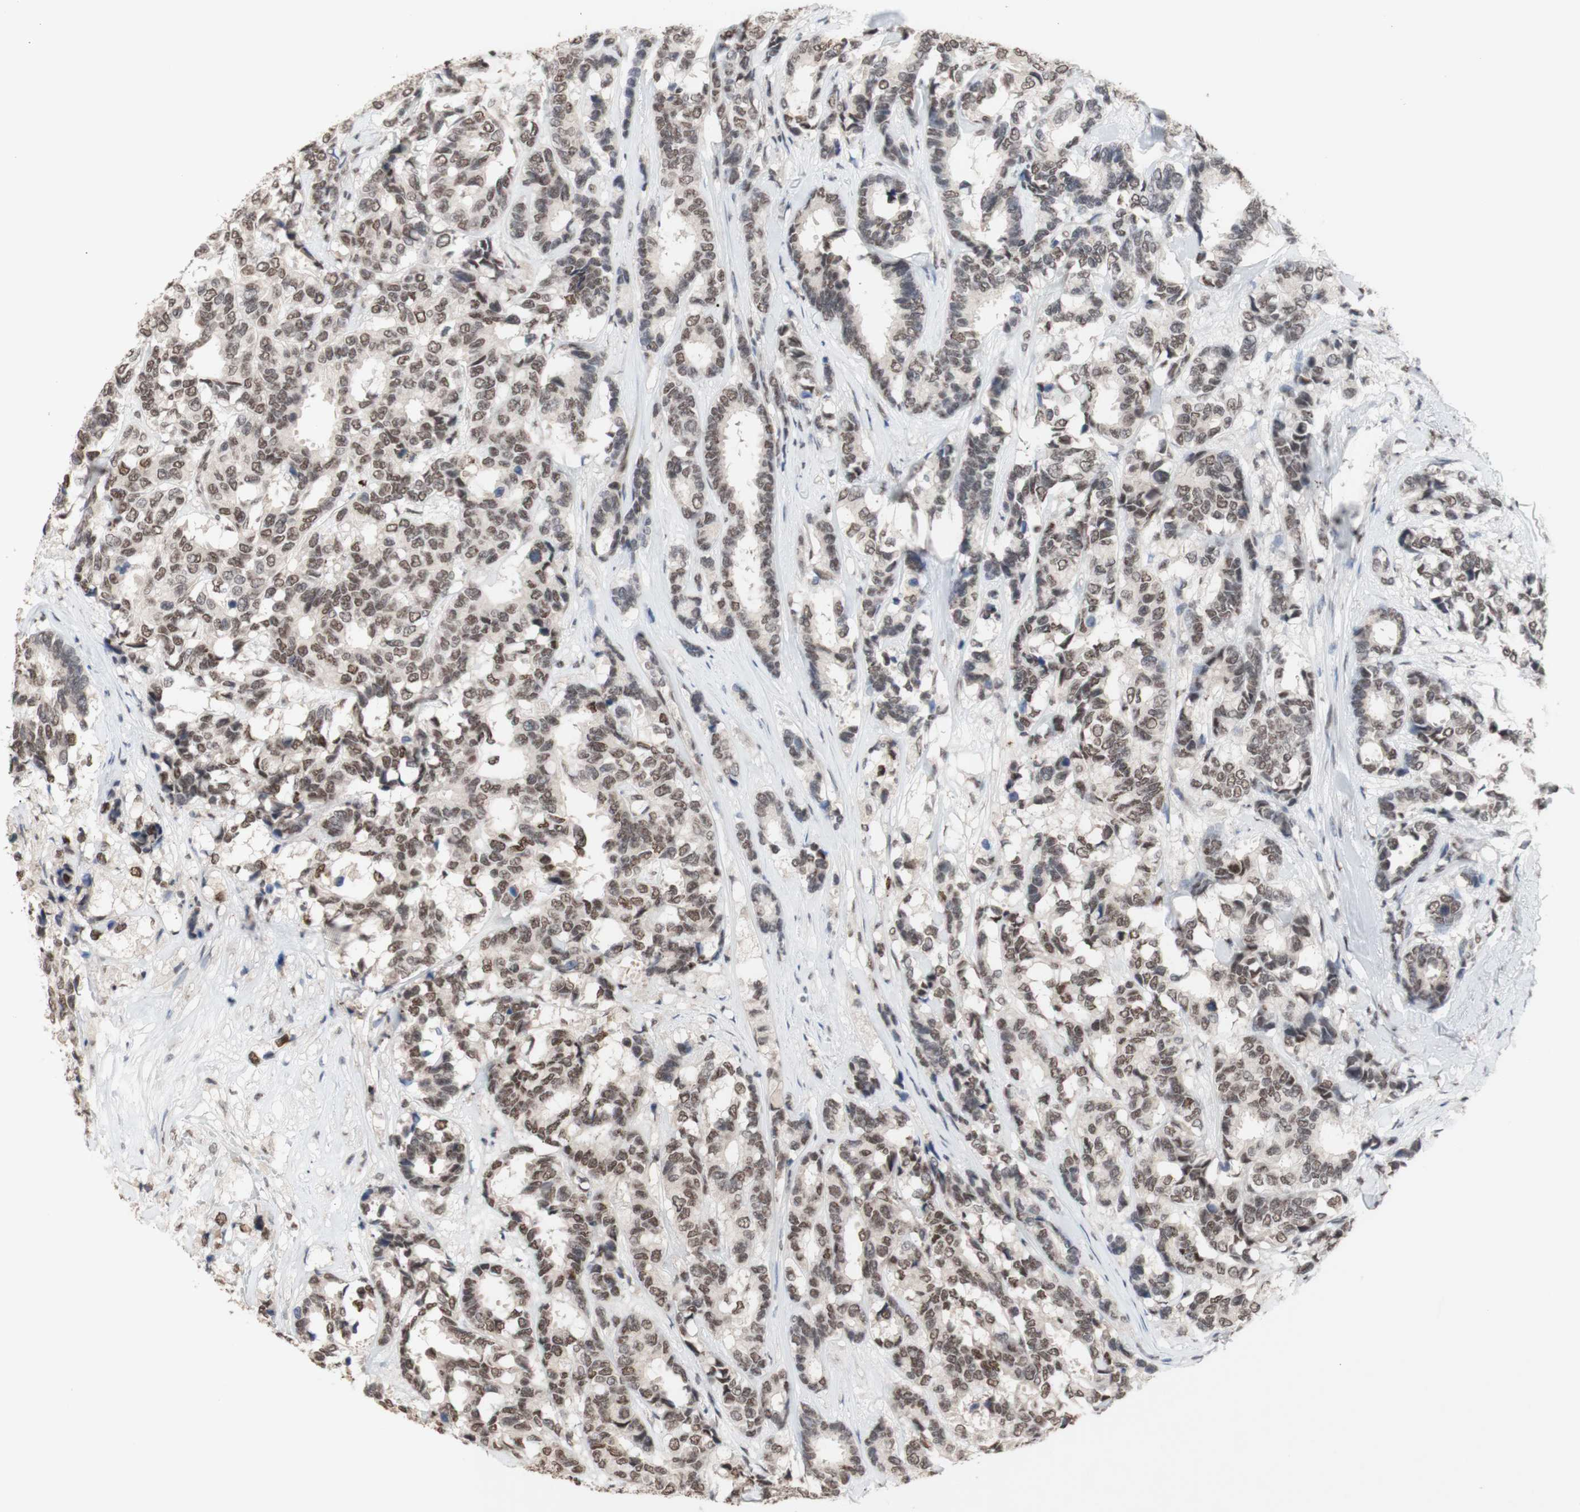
{"staining": {"intensity": "weak", "quantity": ">75%", "location": "nuclear"}, "tissue": "breast cancer", "cell_type": "Tumor cells", "image_type": "cancer", "snomed": [{"axis": "morphology", "description": "Duct carcinoma"}, {"axis": "topography", "description": "Breast"}], "caption": "Infiltrating ductal carcinoma (breast) stained for a protein (brown) demonstrates weak nuclear positive positivity in about >75% of tumor cells.", "gene": "SFPQ", "patient": {"sex": "female", "age": 87}}